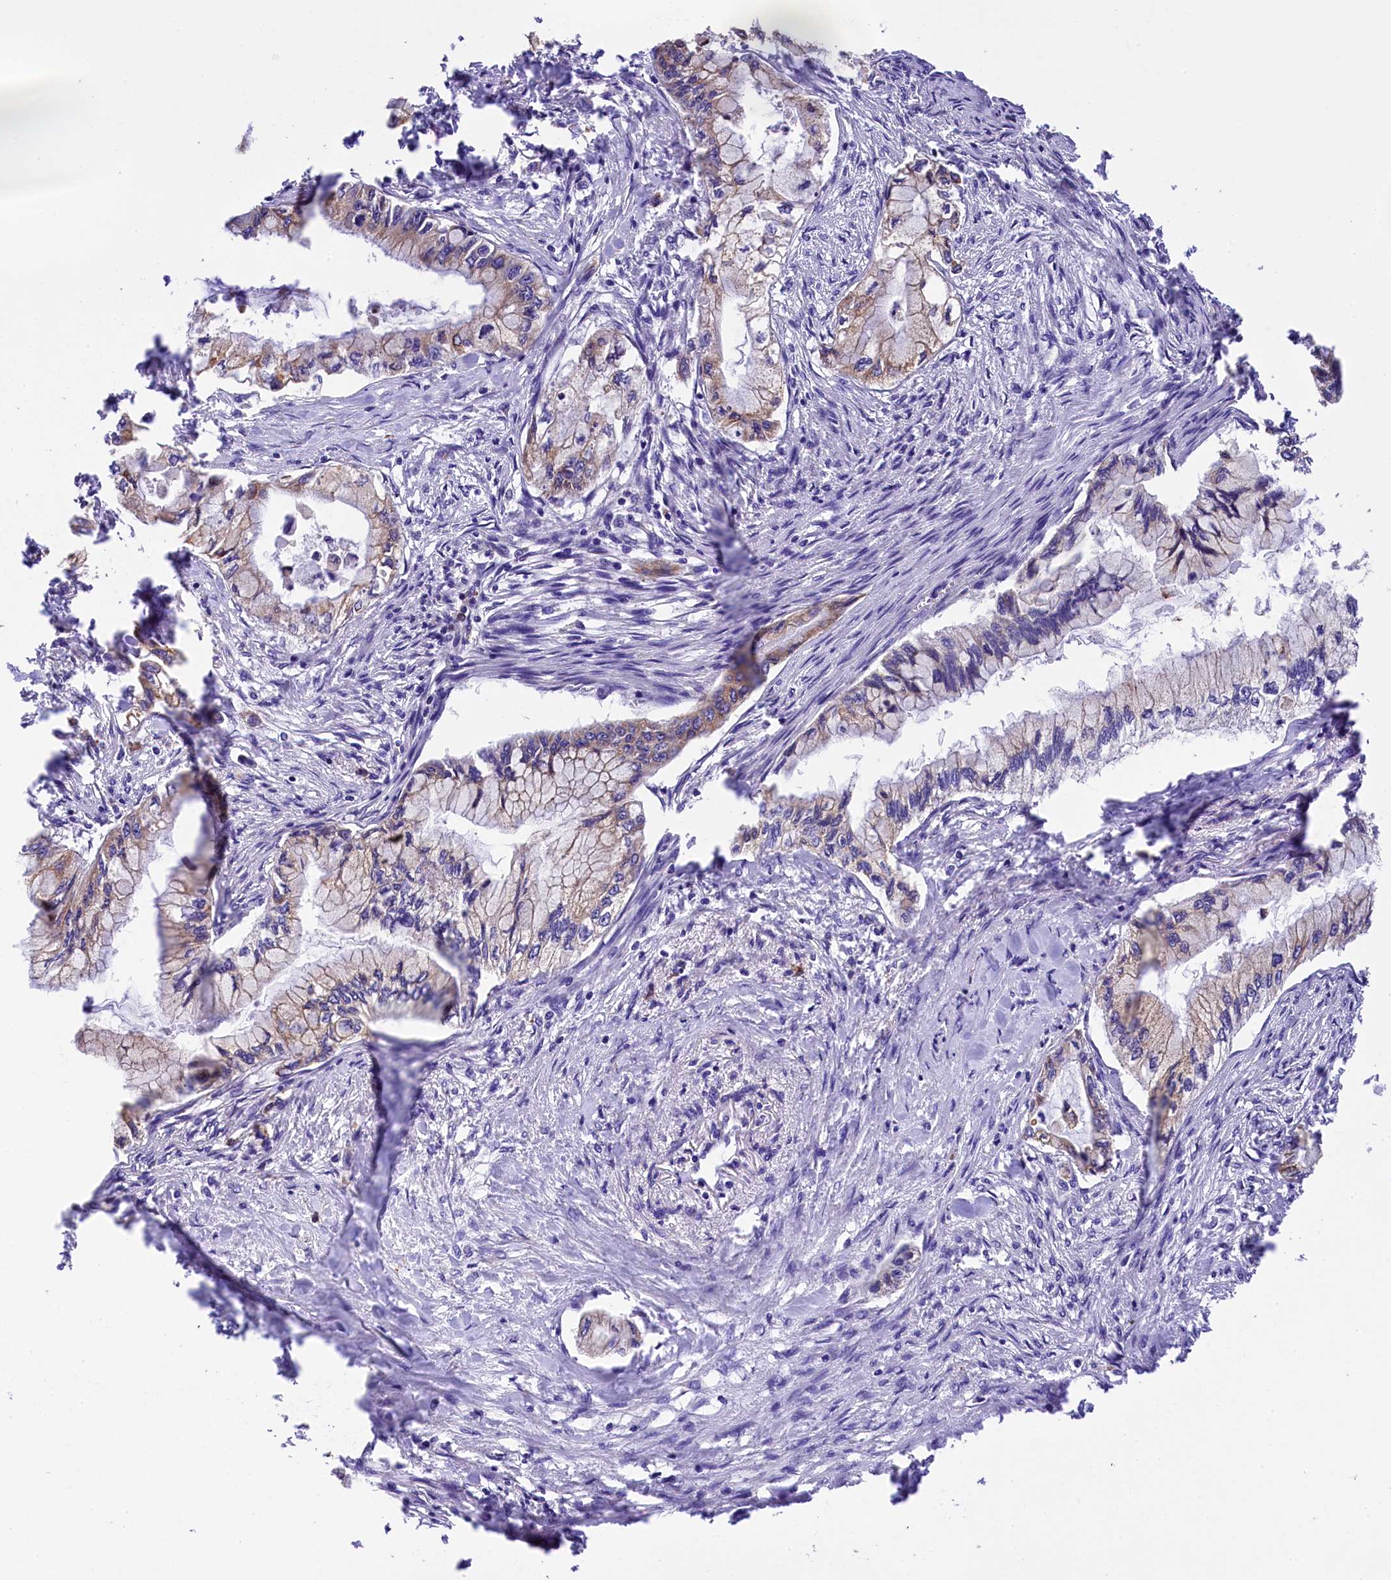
{"staining": {"intensity": "weak", "quantity": "25%-75%", "location": "cytoplasmic/membranous"}, "tissue": "pancreatic cancer", "cell_type": "Tumor cells", "image_type": "cancer", "snomed": [{"axis": "morphology", "description": "Adenocarcinoma, NOS"}, {"axis": "topography", "description": "Pancreas"}], "caption": "Protein staining of adenocarcinoma (pancreatic) tissue displays weak cytoplasmic/membranous staining in about 25%-75% of tumor cells. (brown staining indicates protein expression, while blue staining denotes nuclei).", "gene": "CAPS2", "patient": {"sex": "female", "age": 78}}